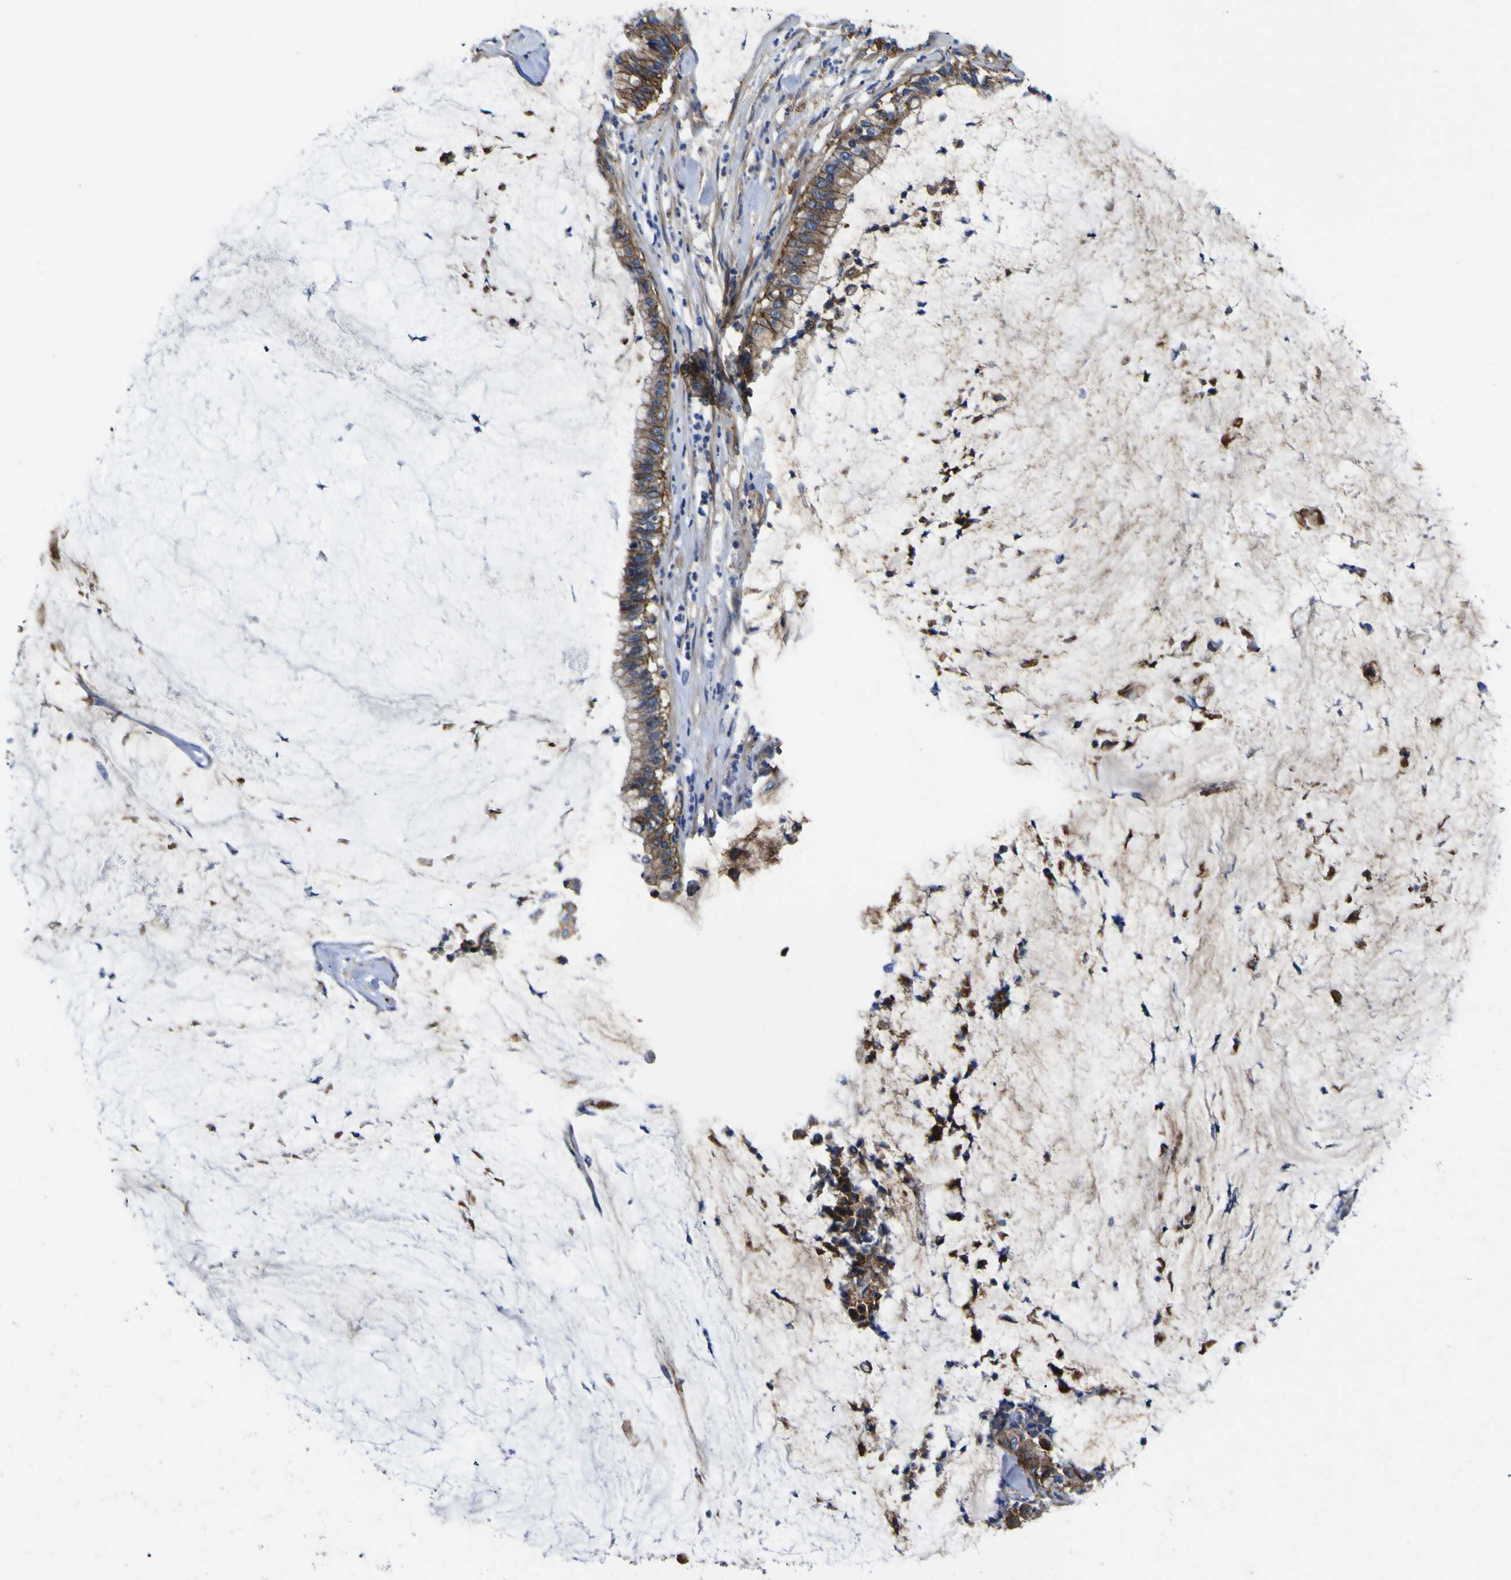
{"staining": {"intensity": "moderate", "quantity": "25%-75%", "location": "cytoplasmic/membranous"}, "tissue": "pancreatic cancer", "cell_type": "Tumor cells", "image_type": "cancer", "snomed": [{"axis": "morphology", "description": "Adenocarcinoma, NOS"}, {"axis": "topography", "description": "Pancreas"}], "caption": "Protein staining by immunohistochemistry (IHC) displays moderate cytoplasmic/membranous staining in approximately 25%-75% of tumor cells in pancreatic adenocarcinoma. The protein is stained brown, and the nuclei are stained in blue (DAB IHC with brightfield microscopy, high magnification).", "gene": "CD151", "patient": {"sex": "male", "age": 41}}